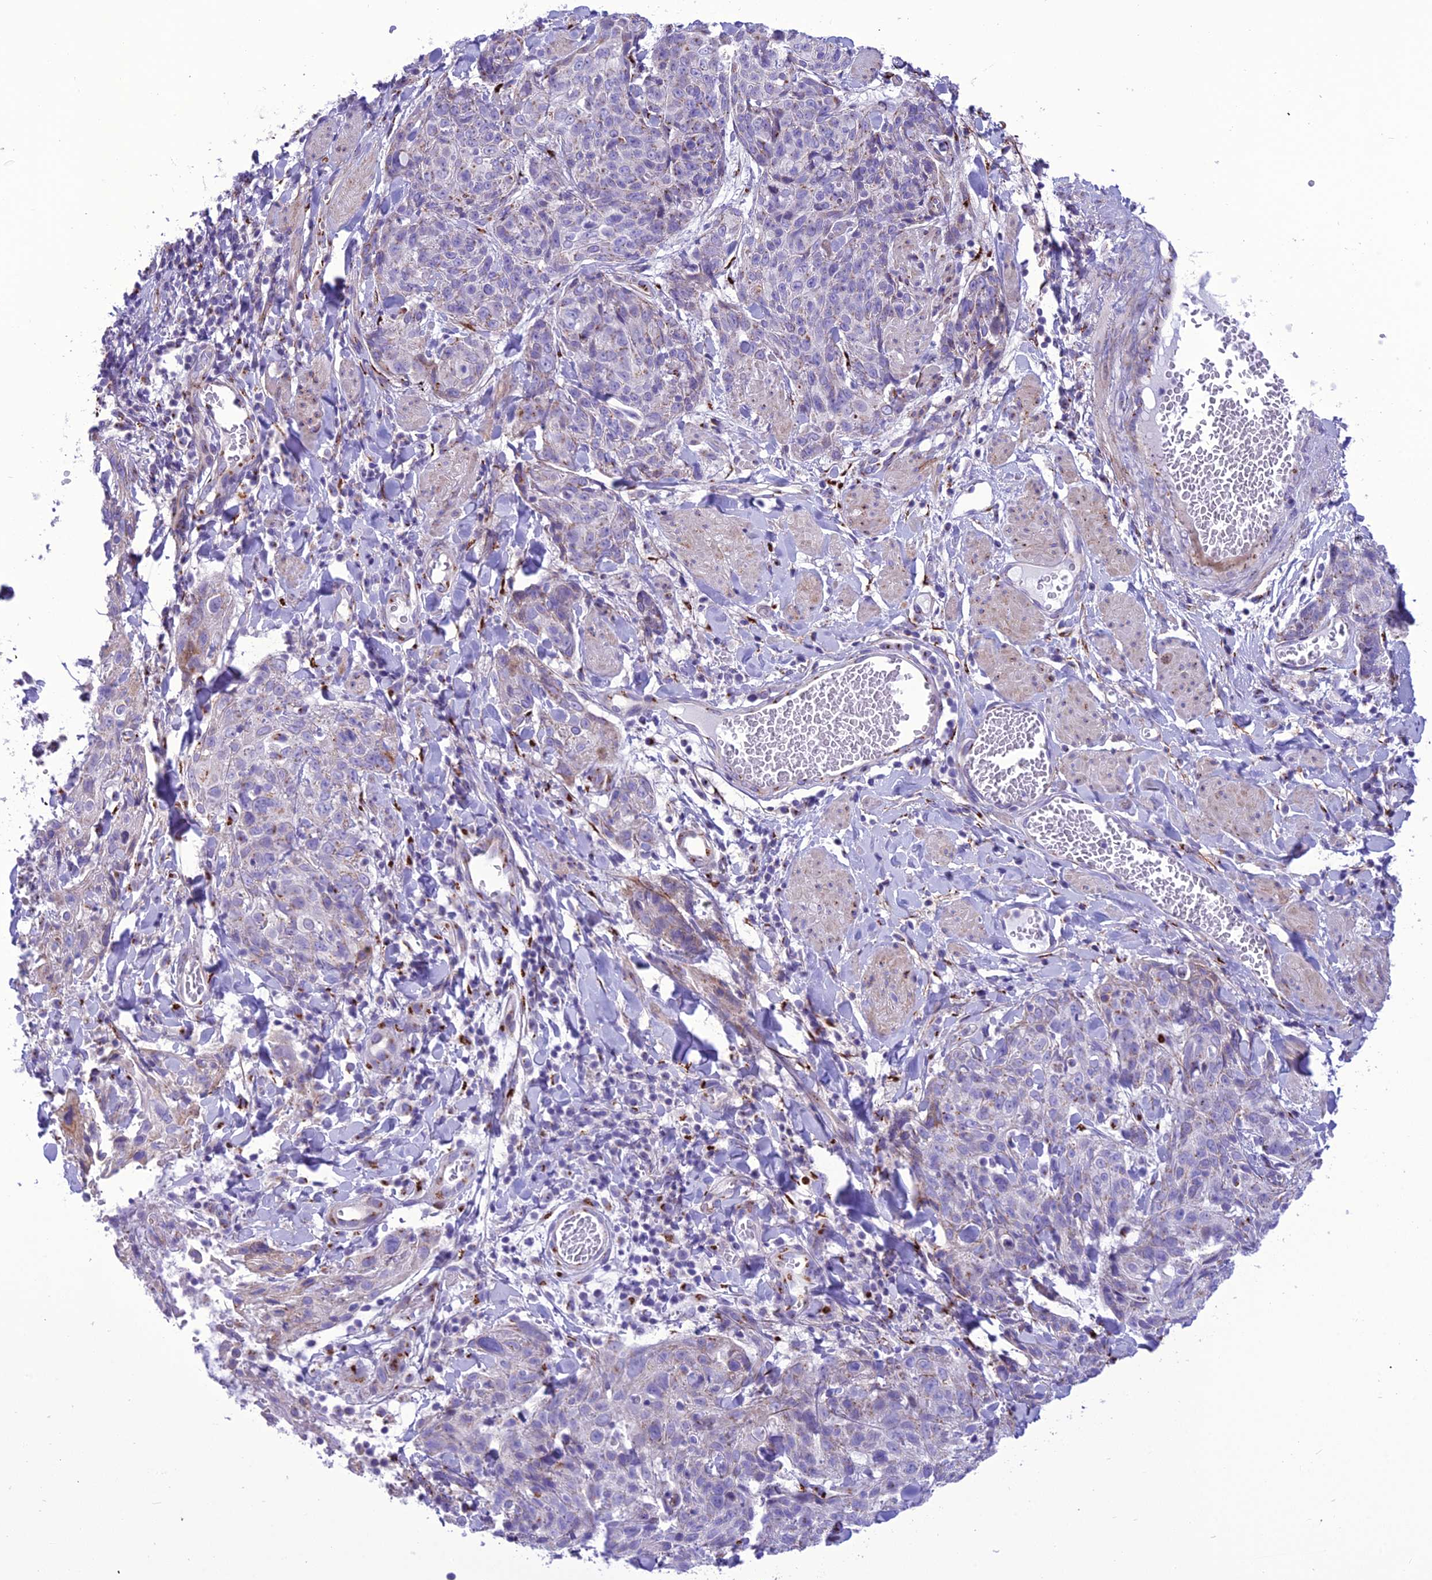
{"staining": {"intensity": "negative", "quantity": "none", "location": "none"}, "tissue": "skin cancer", "cell_type": "Tumor cells", "image_type": "cancer", "snomed": [{"axis": "morphology", "description": "Squamous cell carcinoma, NOS"}, {"axis": "topography", "description": "Skin"}, {"axis": "topography", "description": "Vulva"}], "caption": "This is an immunohistochemistry image of human skin cancer. There is no positivity in tumor cells.", "gene": "GOLM2", "patient": {"sex": "female", "age": 85}}